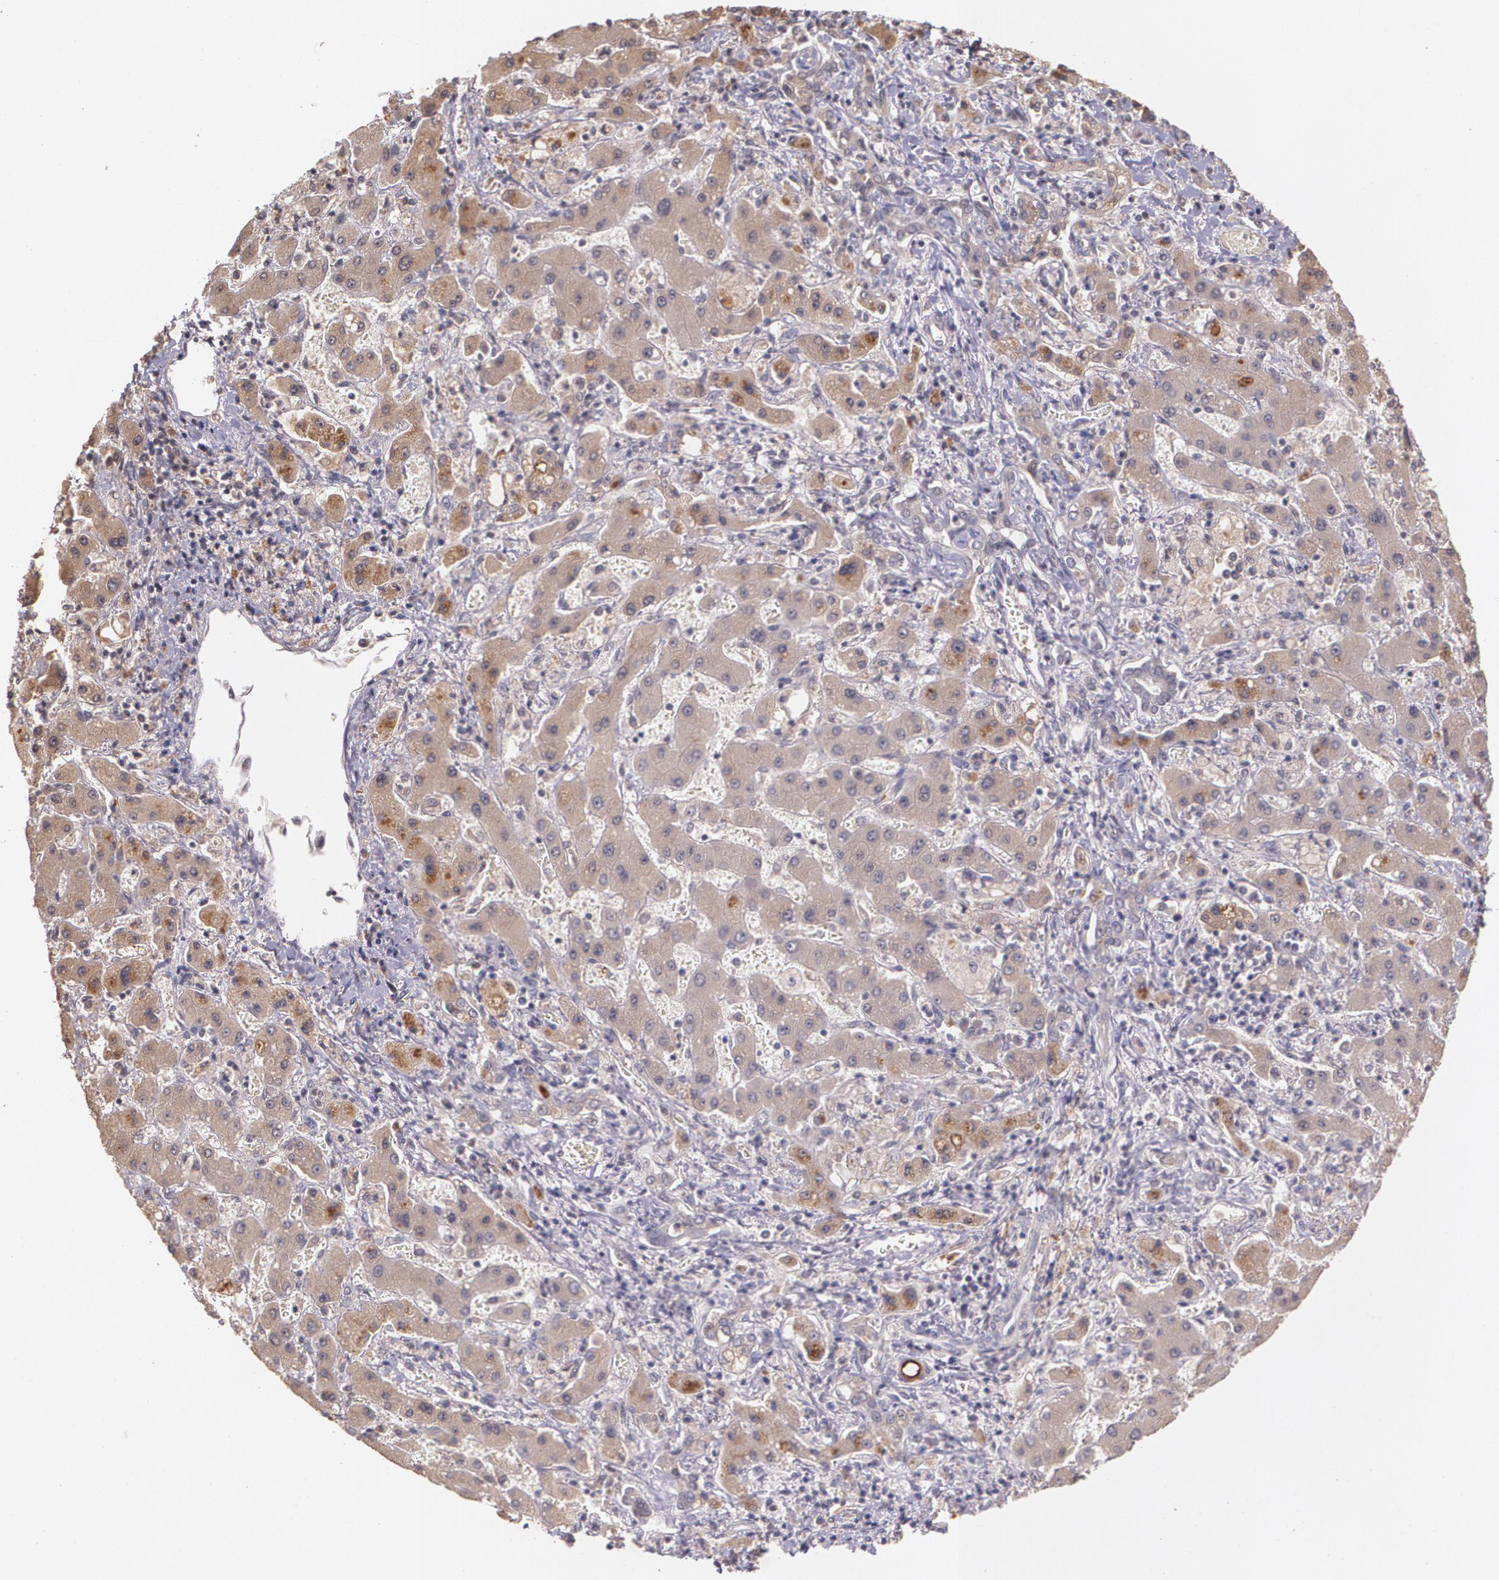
{"staining": {"intensity": "moderate", "quantity": ">75%", "location": "cytoplasmic/membranous"}, "tissue": "liver cancer", "cell_type": "Tumor cells", "image_type": "cancer", "snomed": [{"axis": "morphology", "description": "Cholangiocarcinoma"}, {"axis": "topography", "description": "Liver"}], "caption": "Human liver cancer (cholangiocarcinoma) stained with a protein marker shows moderate staining in tumor cells.", "gene": "TM4SF1", "patient": {"sex": "male", "age": 50}}